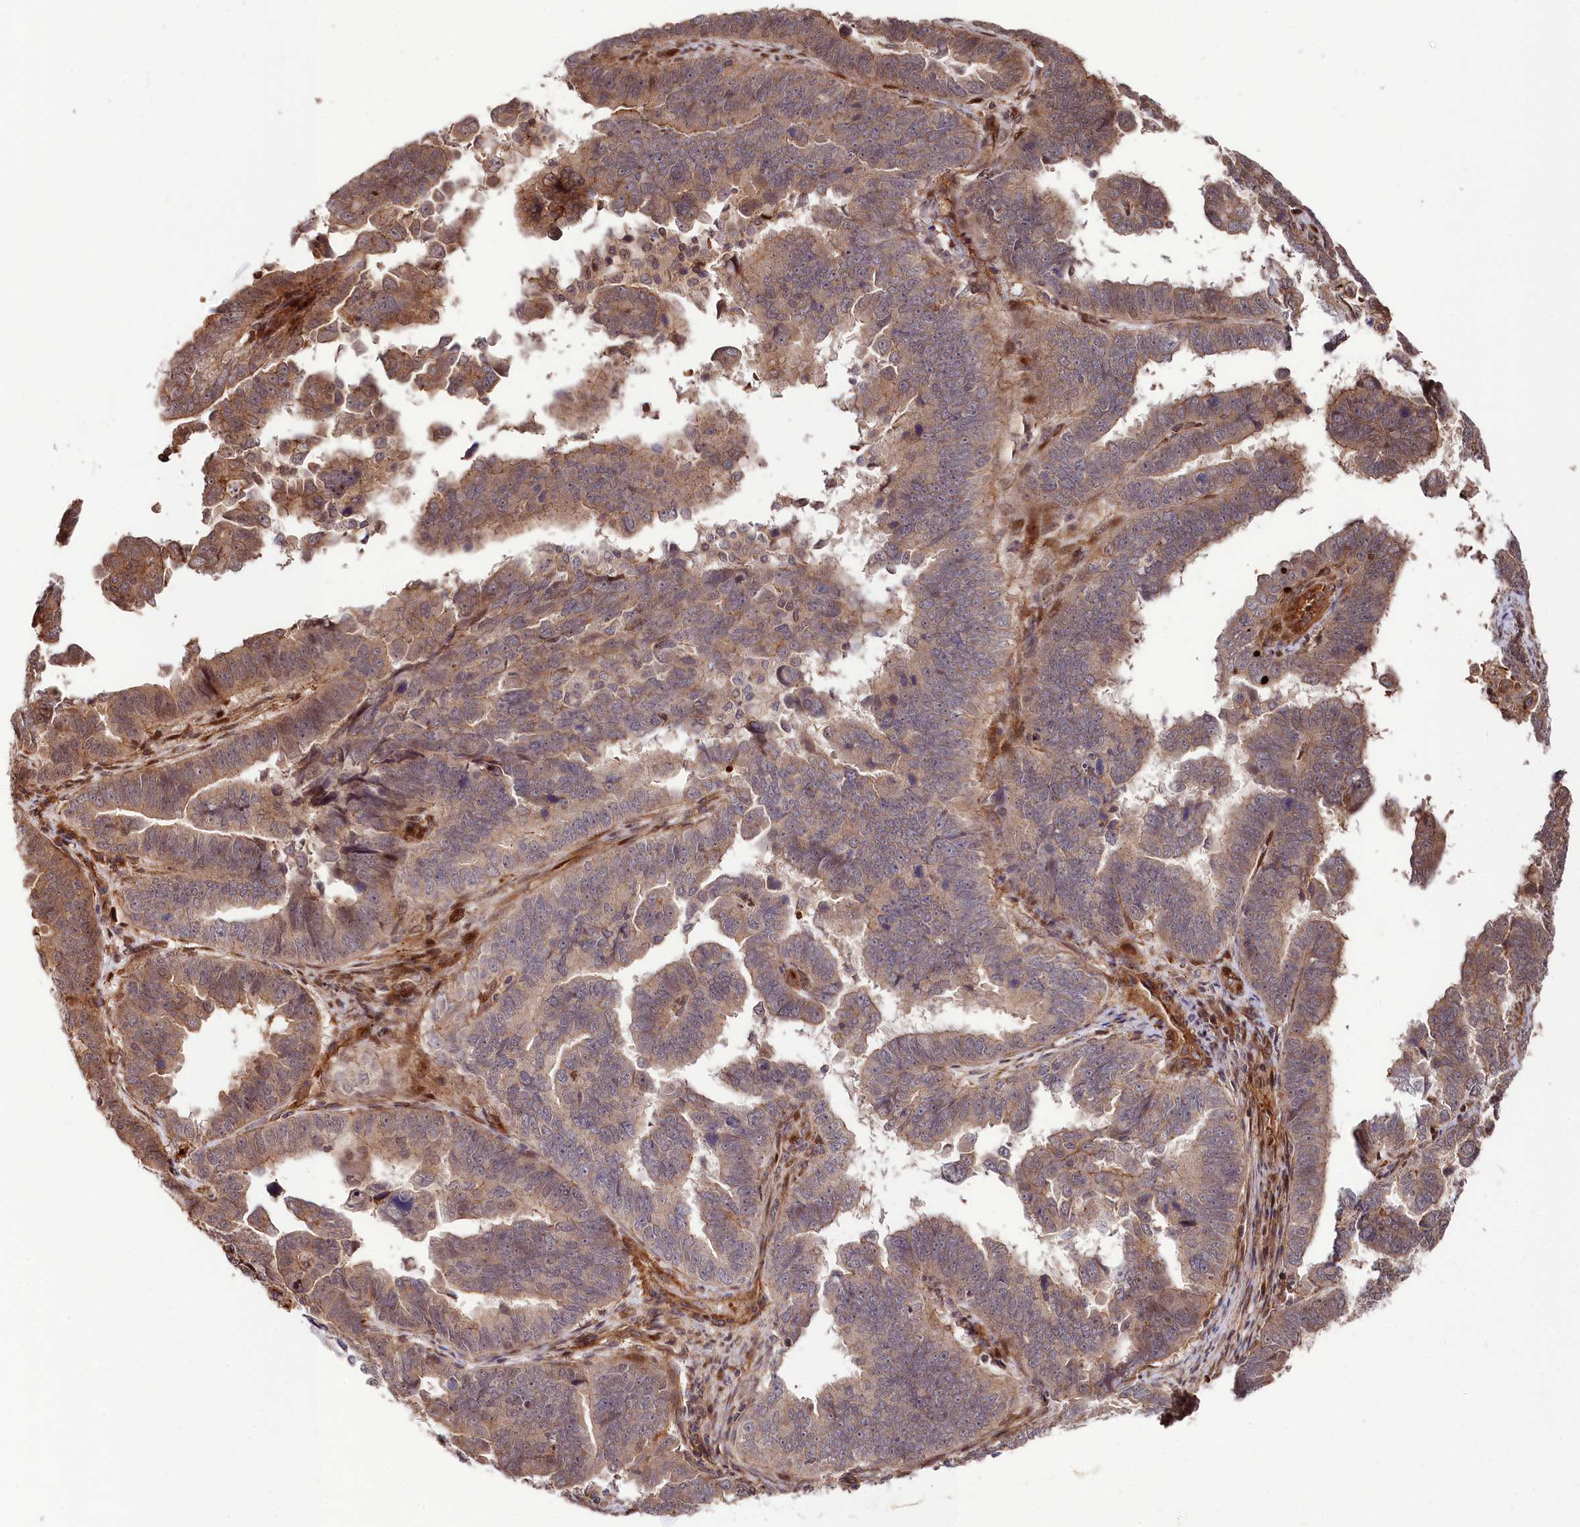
{"staining": {"intensity": "moderate", "quantity": ">75%", "location": "cytoplasmic/membranous"}, "tissue": "endometrial cancer", "cell_type": "Tumor cells", "image_type": "cancer", "snomed": [{"axis": "morphology", "description": "Adenocarcinoma, NOS"}, {"axis": "topography", "description": "Endometrium"}], "caption": "The immunohistochemical stain shows moderate cytoplasmic/membranous staining in tumor cells of endometrial cancer (adenocarcinoma) tissue. (Brightfield microscopy of DAB IHC at high magnification).", "gene": "TNKS1BP1", "patient": {"sex": "female", "age": 75}}